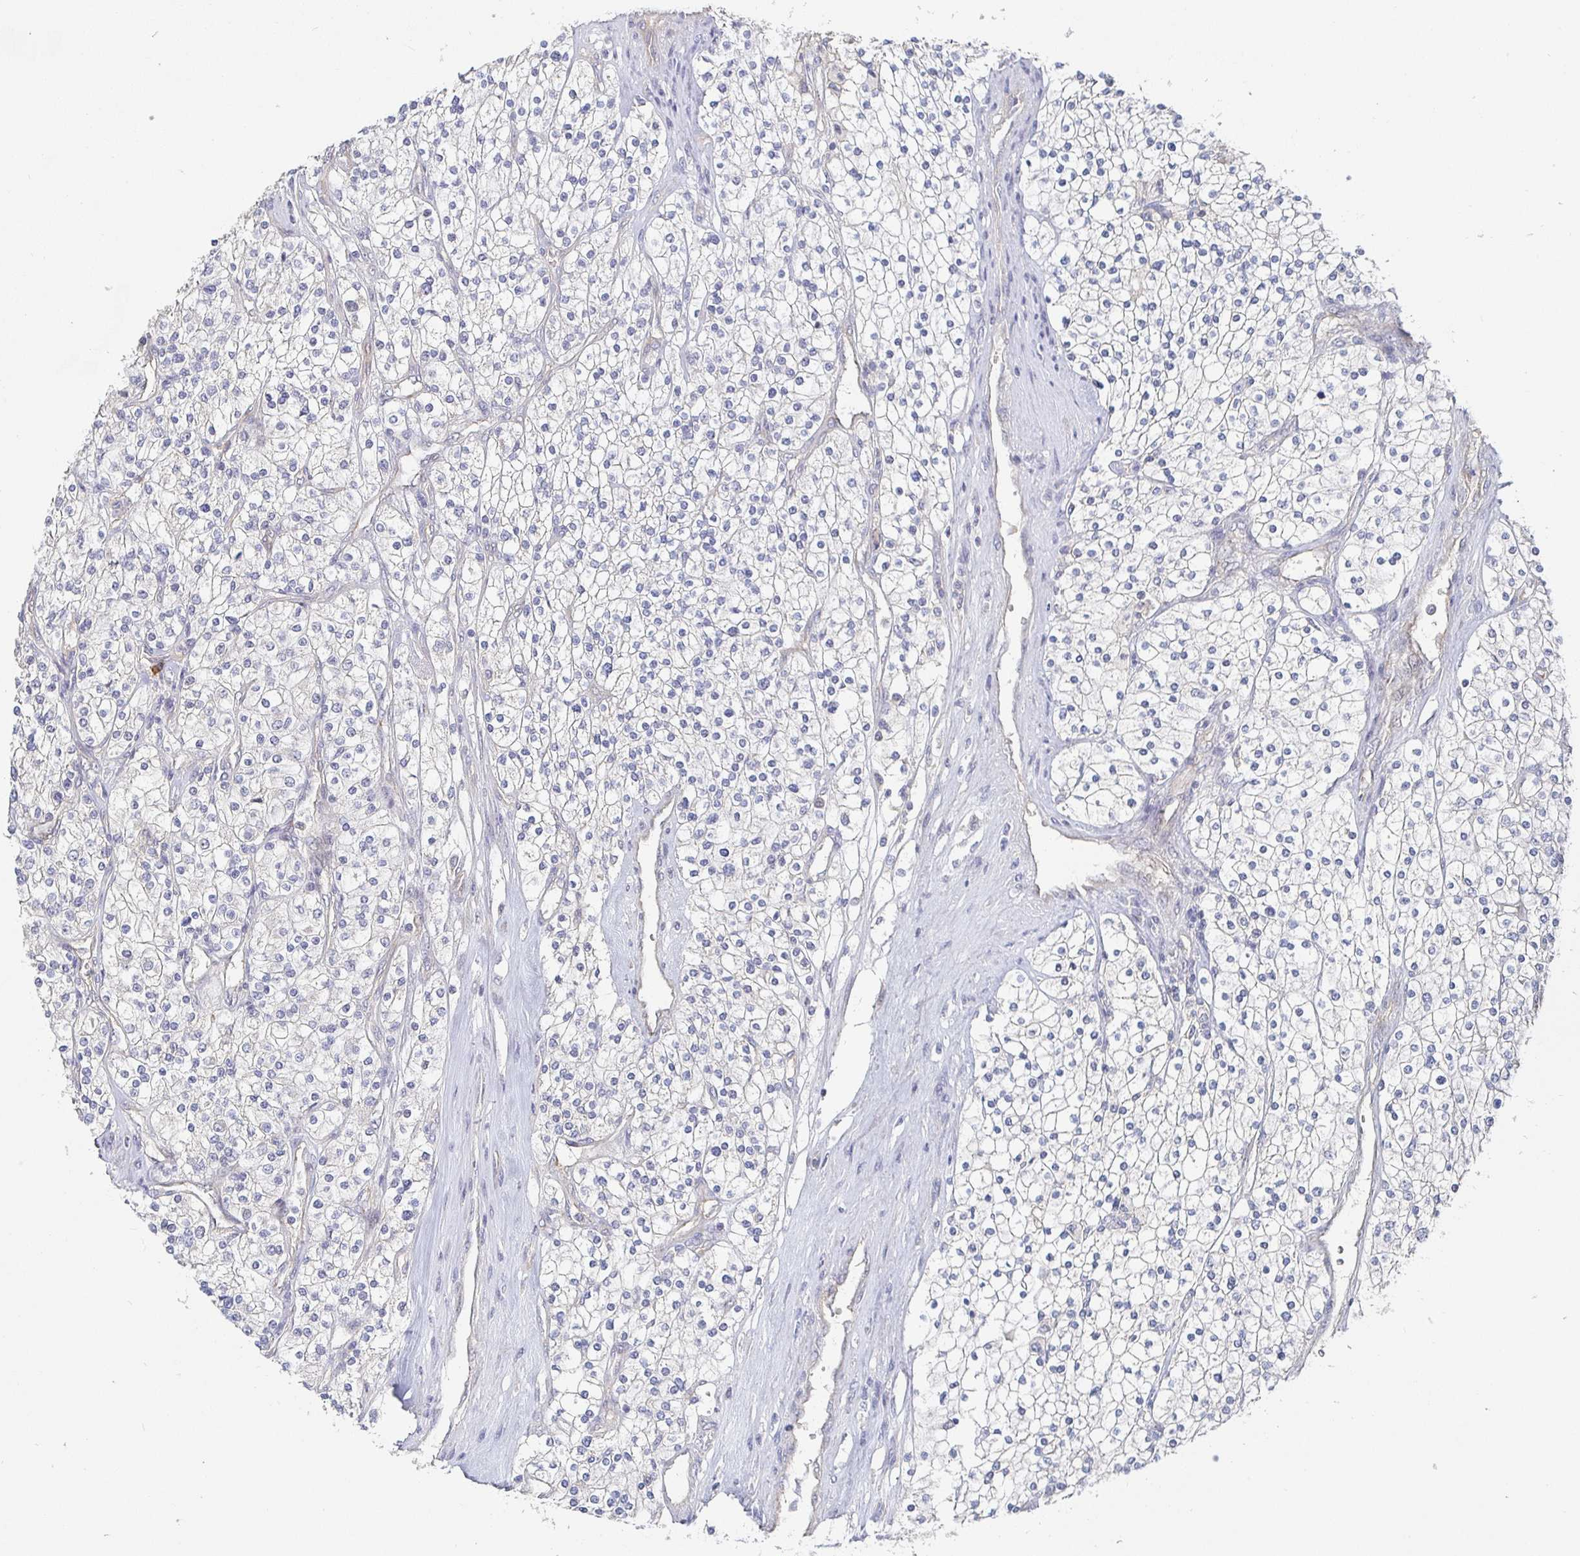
{"staining": {"intensity": "negative", "quantity": "none", "location": "none"}, "tissue": "renal cancer", "cell_type": "Tumor cells", "image_type": "cancer", "snomed": [{"axis": "morphology", "description": "Adenocarcinoma, NOS"}, {"axis": "topography", "description": "Kidney"}], "caption": "A high-resolution photomicrograph shows immunohistochemistry (IHC) staining of renal cancer, which exhibits no significant expression in tumor cells.", "gene": "MEIS1", "patient": {"sex": "male", "age": 80}}